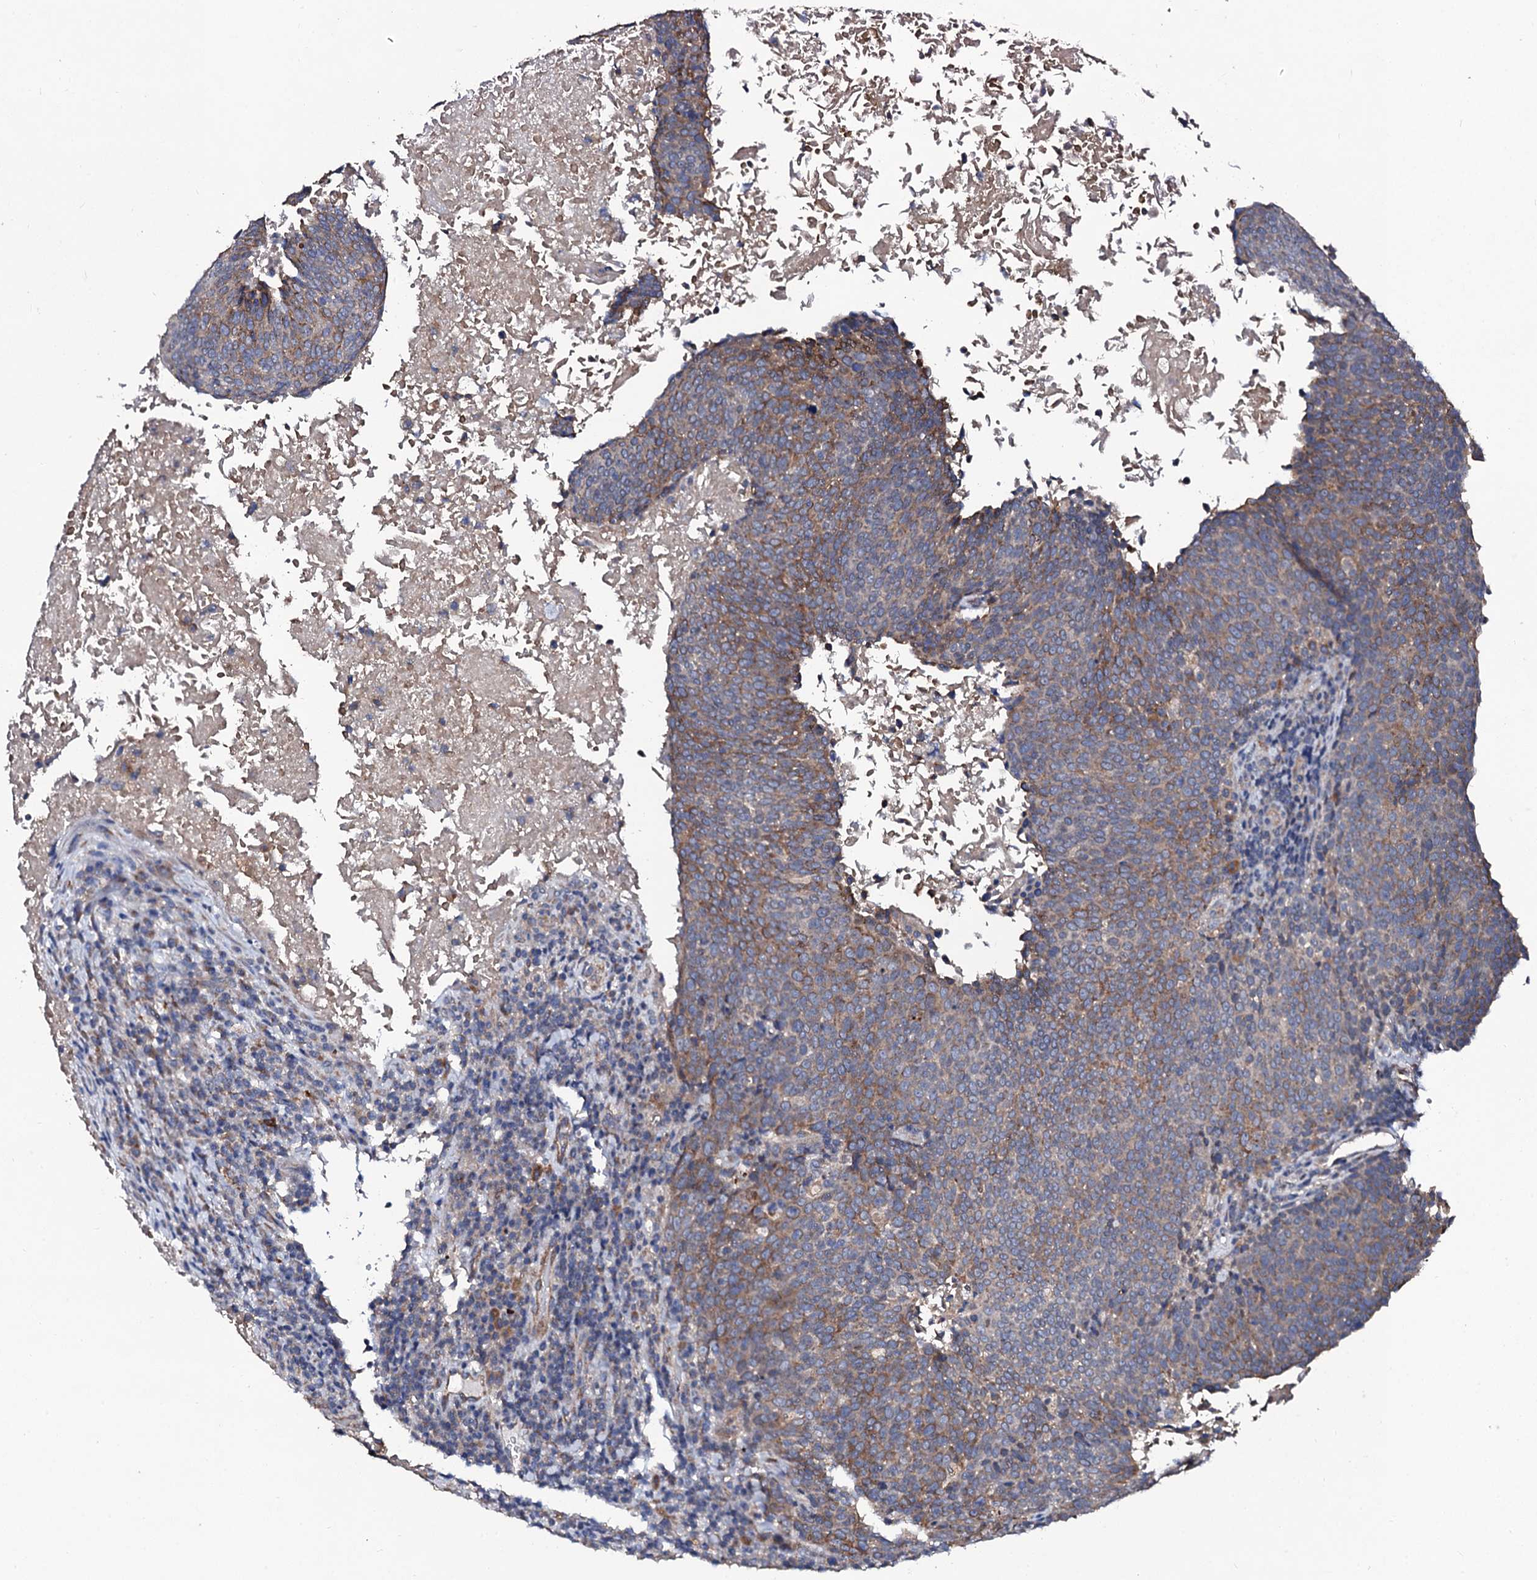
{"staining": {"intensity": "moderate", "quantity": "25%-75%", "location": "cytoplasmic/membranous"}, "tissue": "head and neck cancer", "cell_type": "Tumor cells", "image_type": "cancer", "snomed": [{"axis": "morphology", "description": "Squamous cell carcinoma, NOS"}, {"axis": "morphology", "description": "Squamous cell carcinoma, metastatic, NOS"}, {"axis": "topography", "description": "Lymph node"}, {"axis": "topography", "description": "Head-Neck"}], "caption": "Head and neck squamous cell carcinoma tissue demonstrates moderate cytoplasmic/membranous expression in about 25%-75% of tumor cells, visualized by immunohistochemistry.", "gene": "GLCE", "patient": {"sex": "male", "age": 62}}